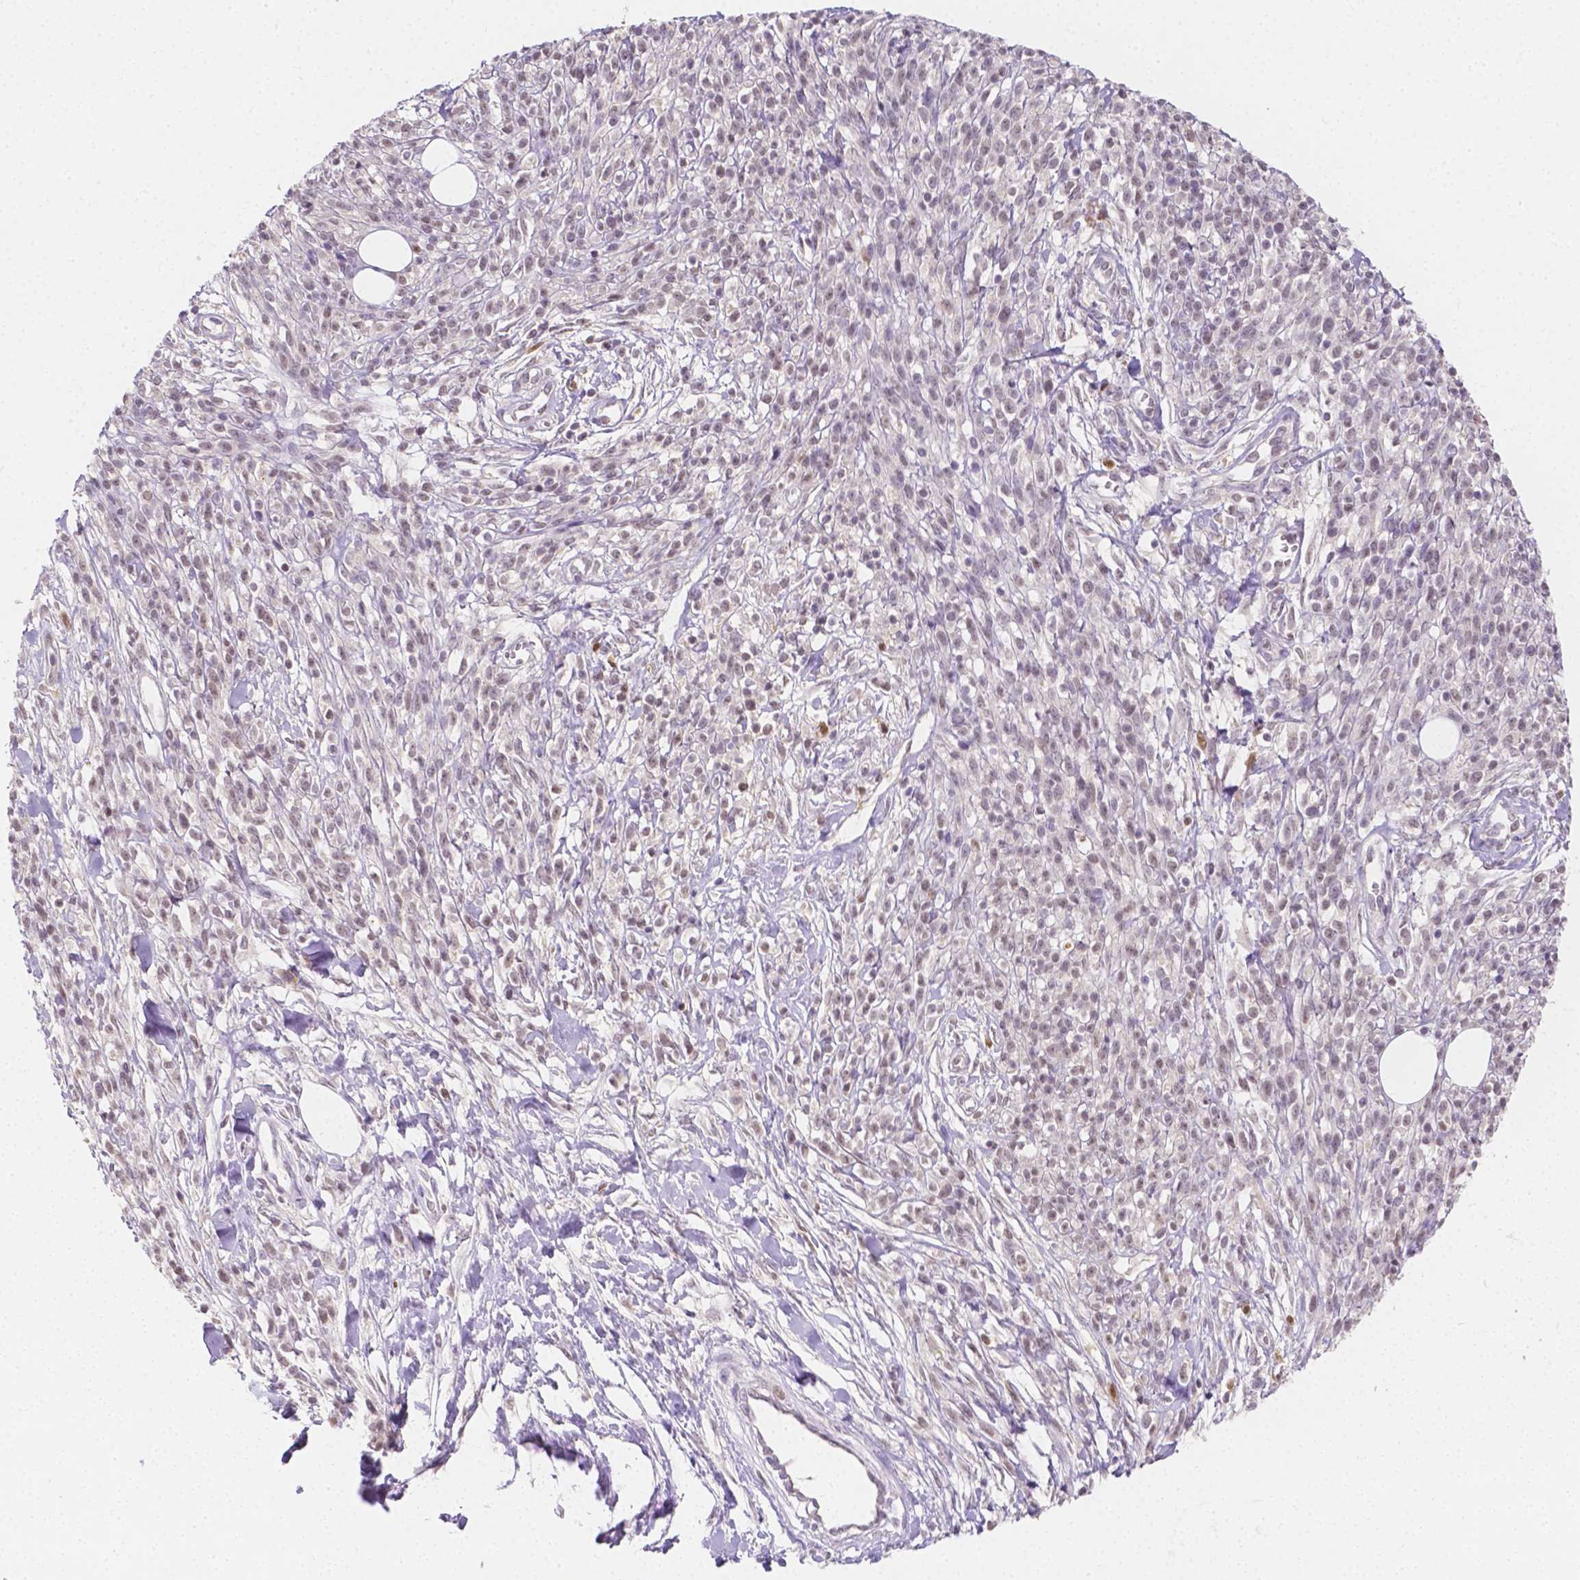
{"staining": {"intensity": "weak", "quantity": "25%-75%", "location": "cytoplasmic/membranous"}, "tissue": "melanoma", "cell_type": "Tumor cells", "image_type": "cancer", "snomed": [{"axis": "morphology", "description": "Malignant melanoma, NOS"}, {"axis": "topography", "description": "Skin"}, {"axis": "topography", "description": "Skin of trunk"}], "caption": "IHC image of human melanoma stained for a protein (brown), which exhibits low levels of weak cytoplasmic/membranous positivity in approximately 25%-75% of tumor cells.", "gene": "SGTB", "patient": {"sex": "male", "age": 74}}